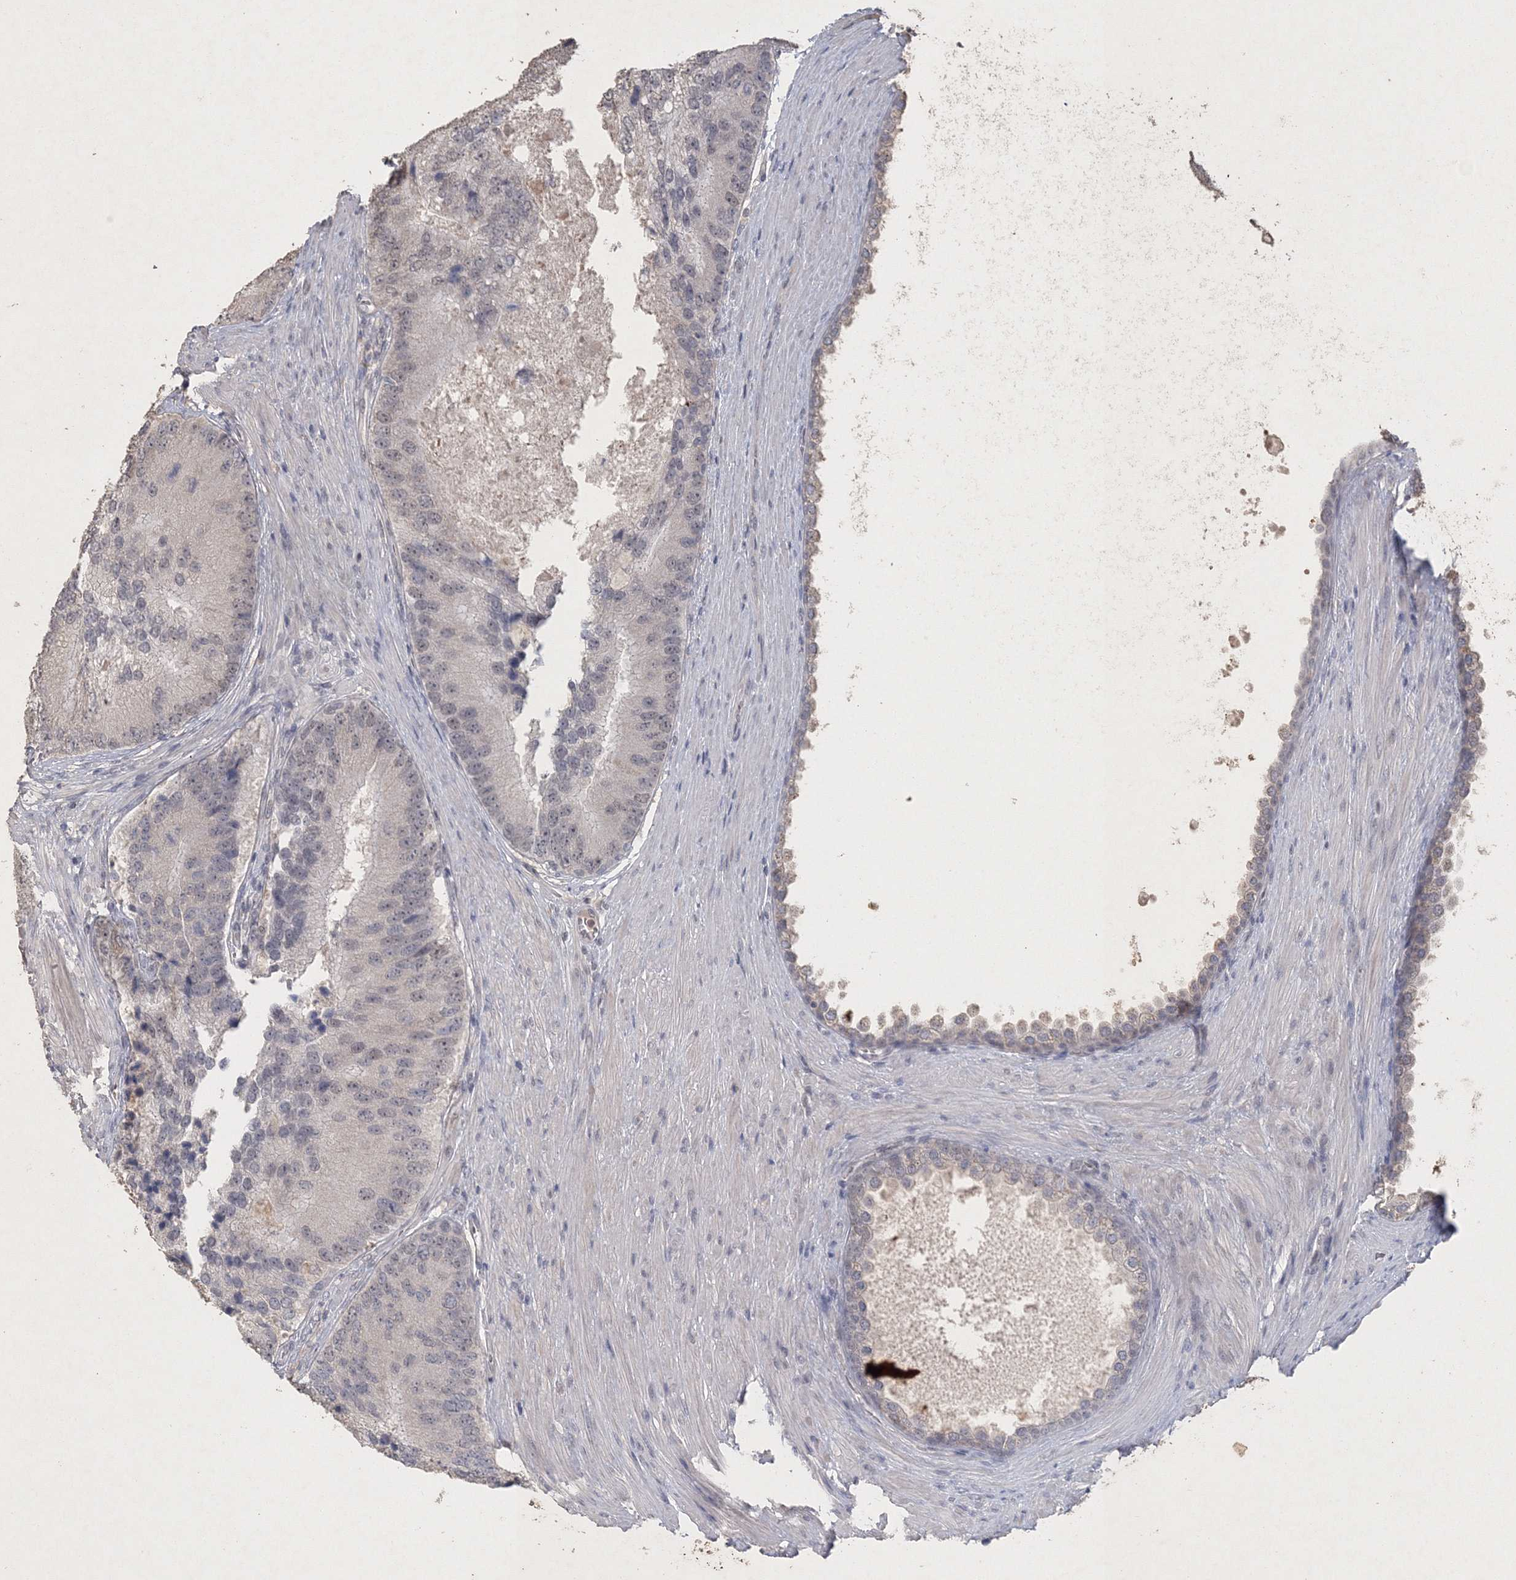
{"staining": {"intensity": "negative", "quantity": "none", "location": "none"}, "tissue": "prostate cancer", "cell_type": "Tumor cells", "image_type": "cancer", "snomed": [{"axis": "morphology", "description": "Adenocarcinoma, High grade"}, {"axis": "topography", "description": "Prostate"}], "caption": "A micrograph of adenocarcinoma (high-grade) (prostate) stained for a protein displays no brown staining in tumor cells.", "gene": "UIMC1", "patient": {"sex": "male", "age": 70}}